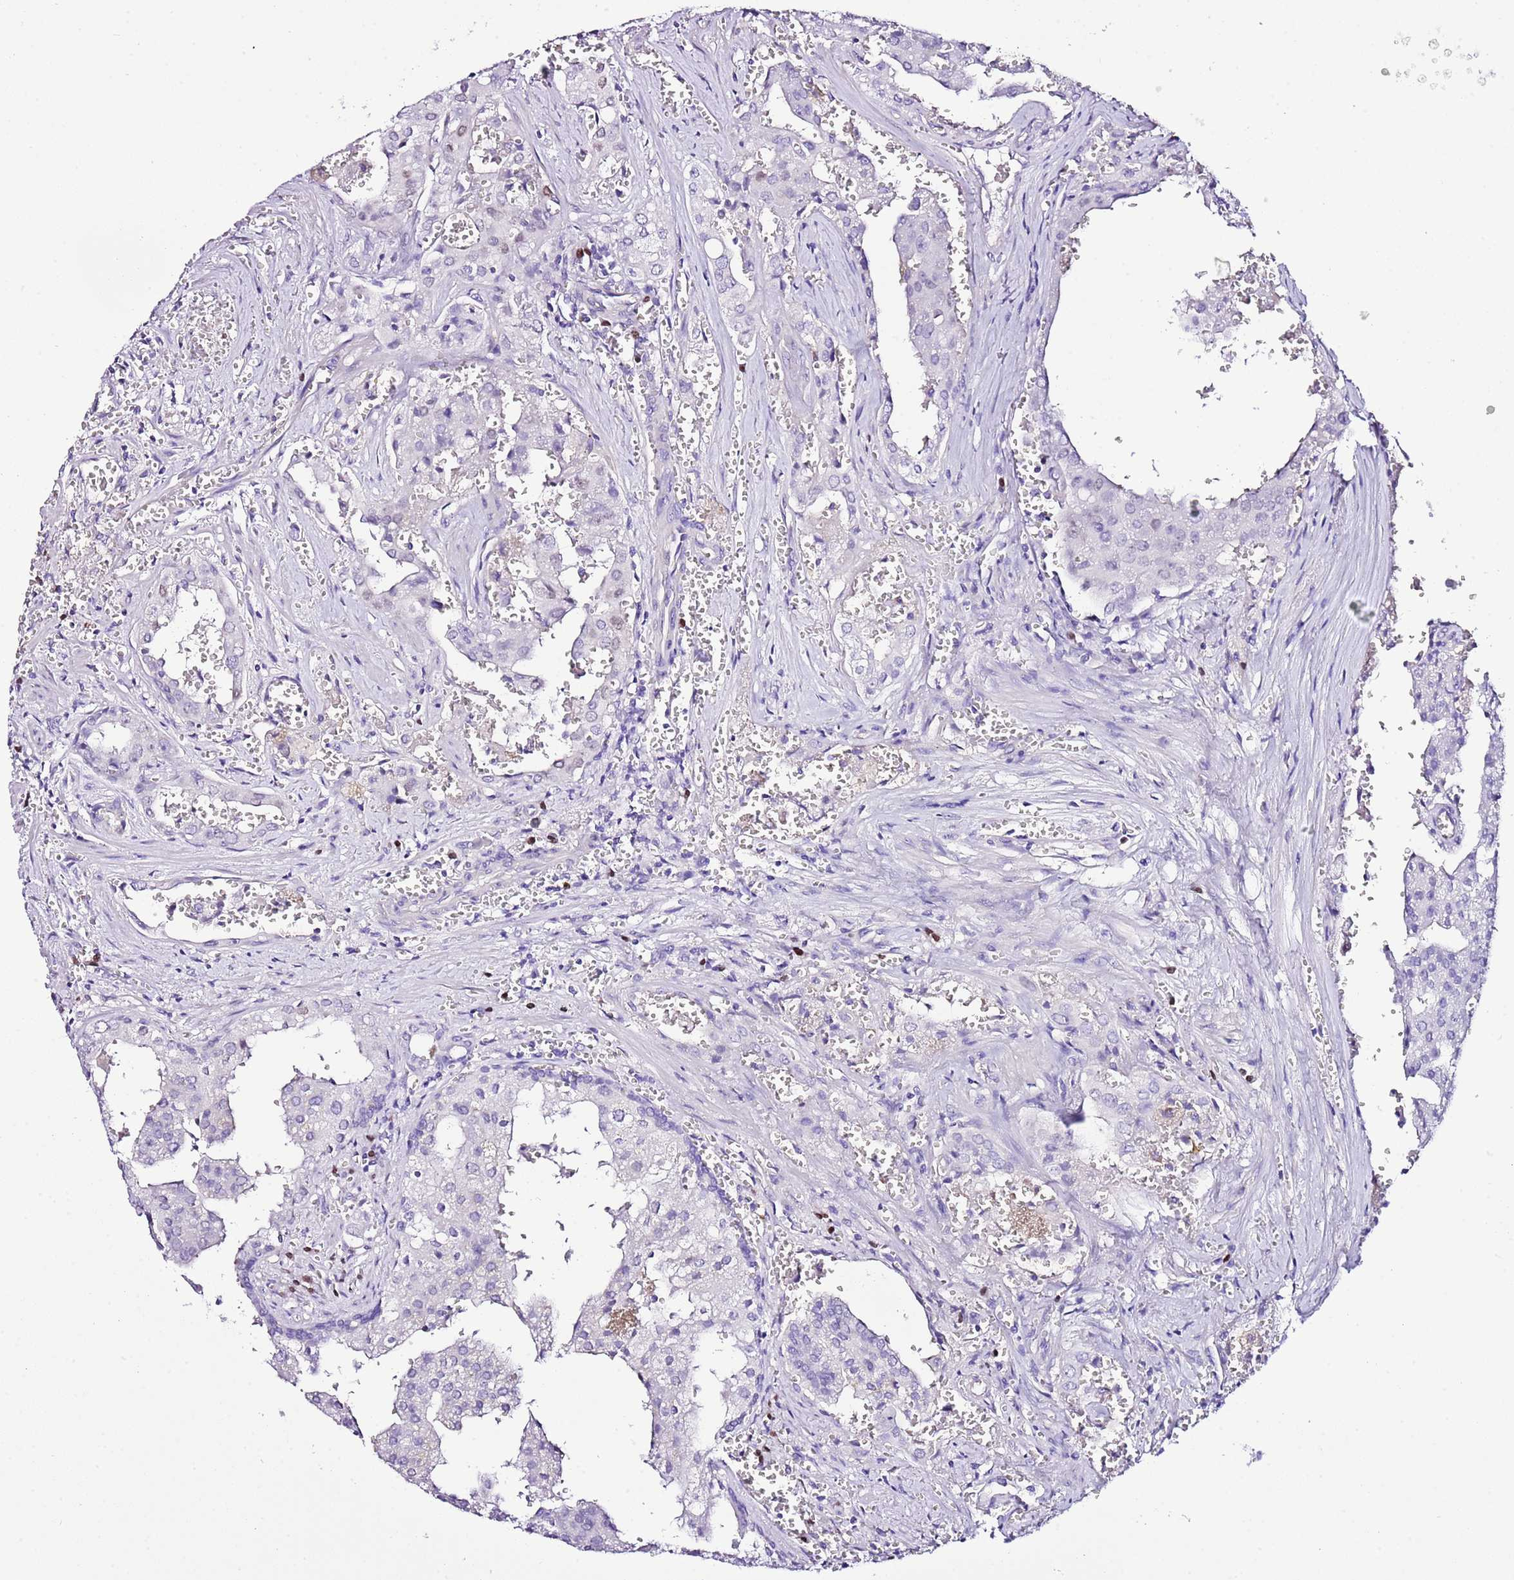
{"staining": {"intensity": "negative", "quantity": "none", "location": "none"}, "tissue": "prostate cancer", "cell_type": "Tumor cells", "image_type": "cancer", "snomed": [{"axis": "morphology", "description": "Adenocarcinoma, High grade"}, {"axis": "topography", "description": "Prostate"}], "caption": "Immunohistochemical staining of human prostate cancer exhibits no significant expression in tumor cells.", "gene": "BHLHA15", "patient": {"sex": "male", "age": 68}}